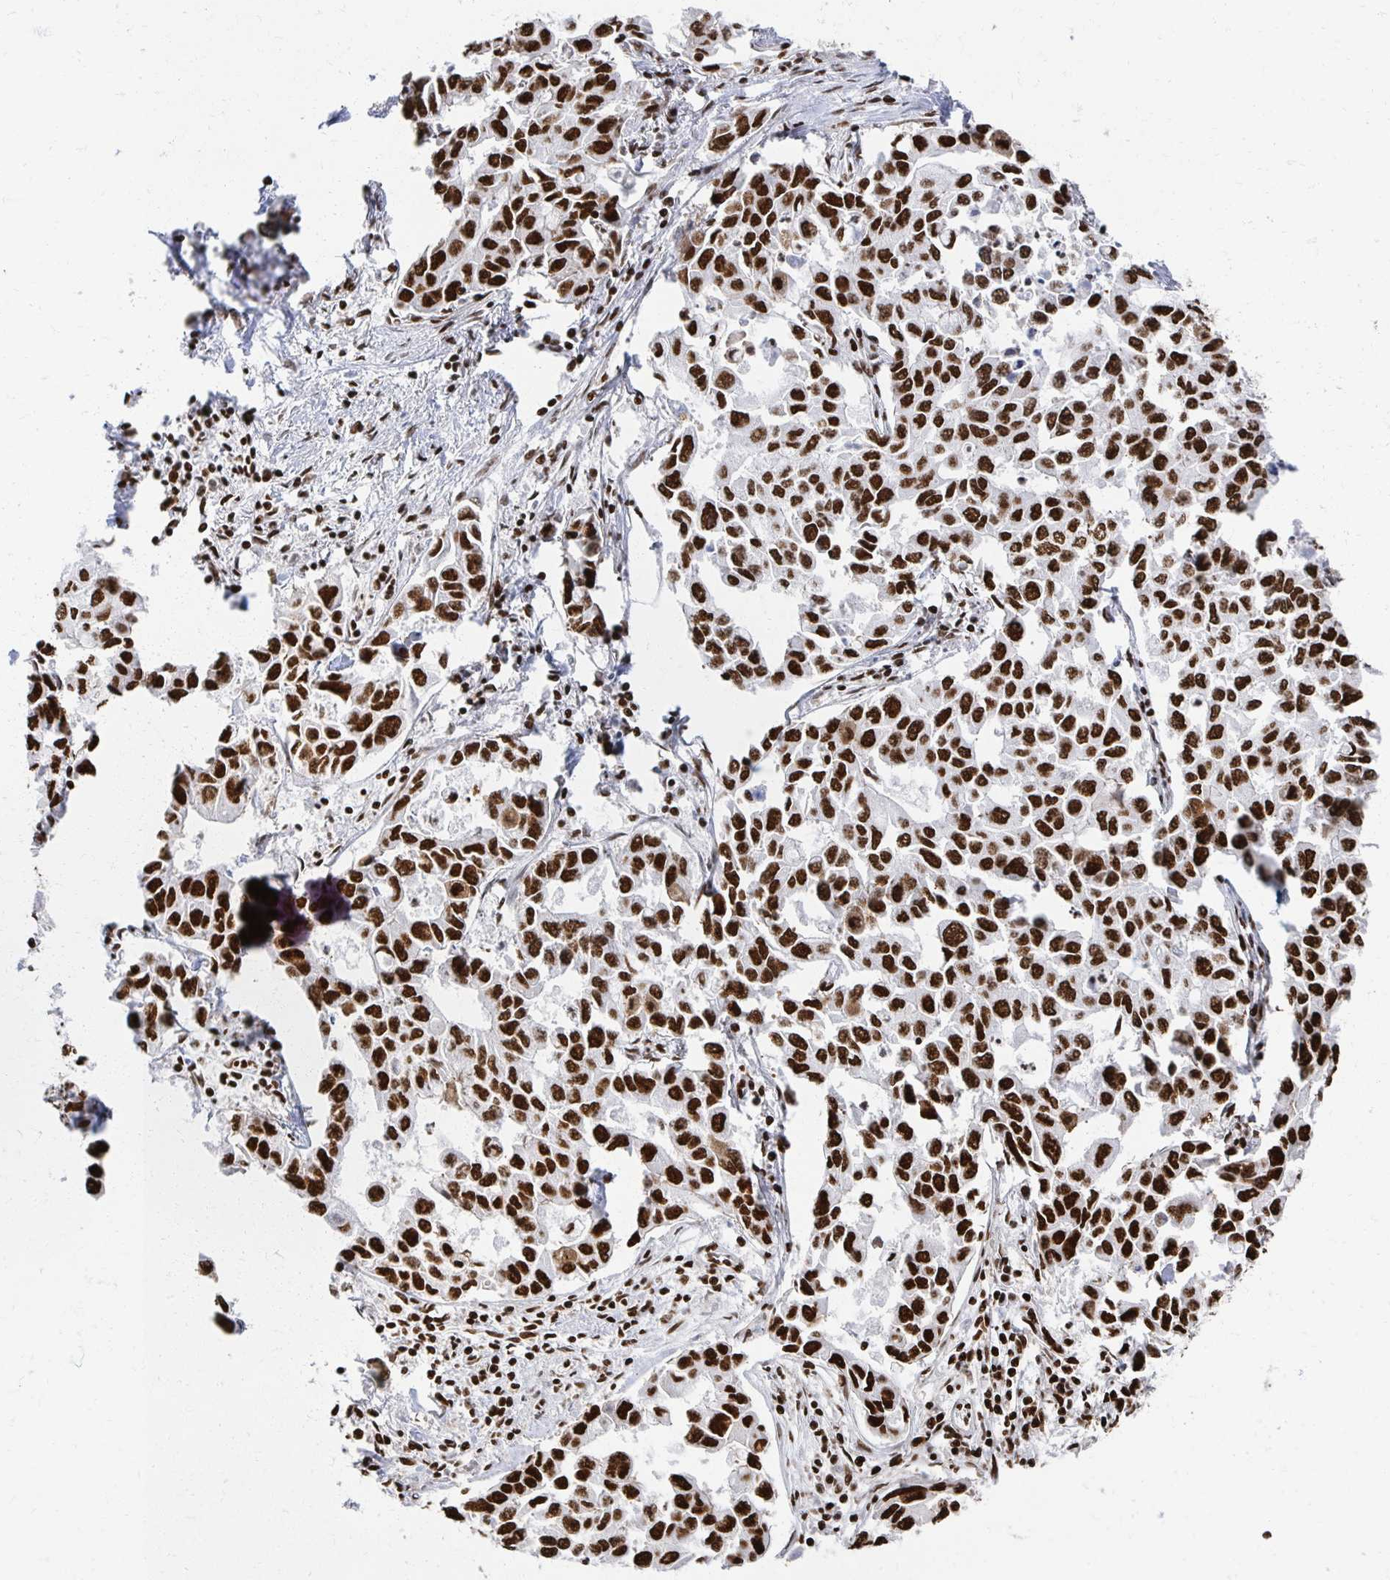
{"staining": {"intensity": "strong", "quantity": ">75%", "location": "nuclear"}, "tissue": "lung cancer", "cell_type": "Tumor cells", "image_type": "cancer", "snomed": [{"axis": "morphology", "description": "Adenocarcinoma, NOS"}, {"axis": "topography", "description": "Lung"}], "caption": "The photomicrograph shows staining of adenocarcinoma (lung), revealing strong nuclear protein staining (brown color) within tumor cells. (brown staining indicates protein expression, while blue staining denotes nuclei).", "gene": "RBBP7", "patient": {"sex": "male", "age": 64}}